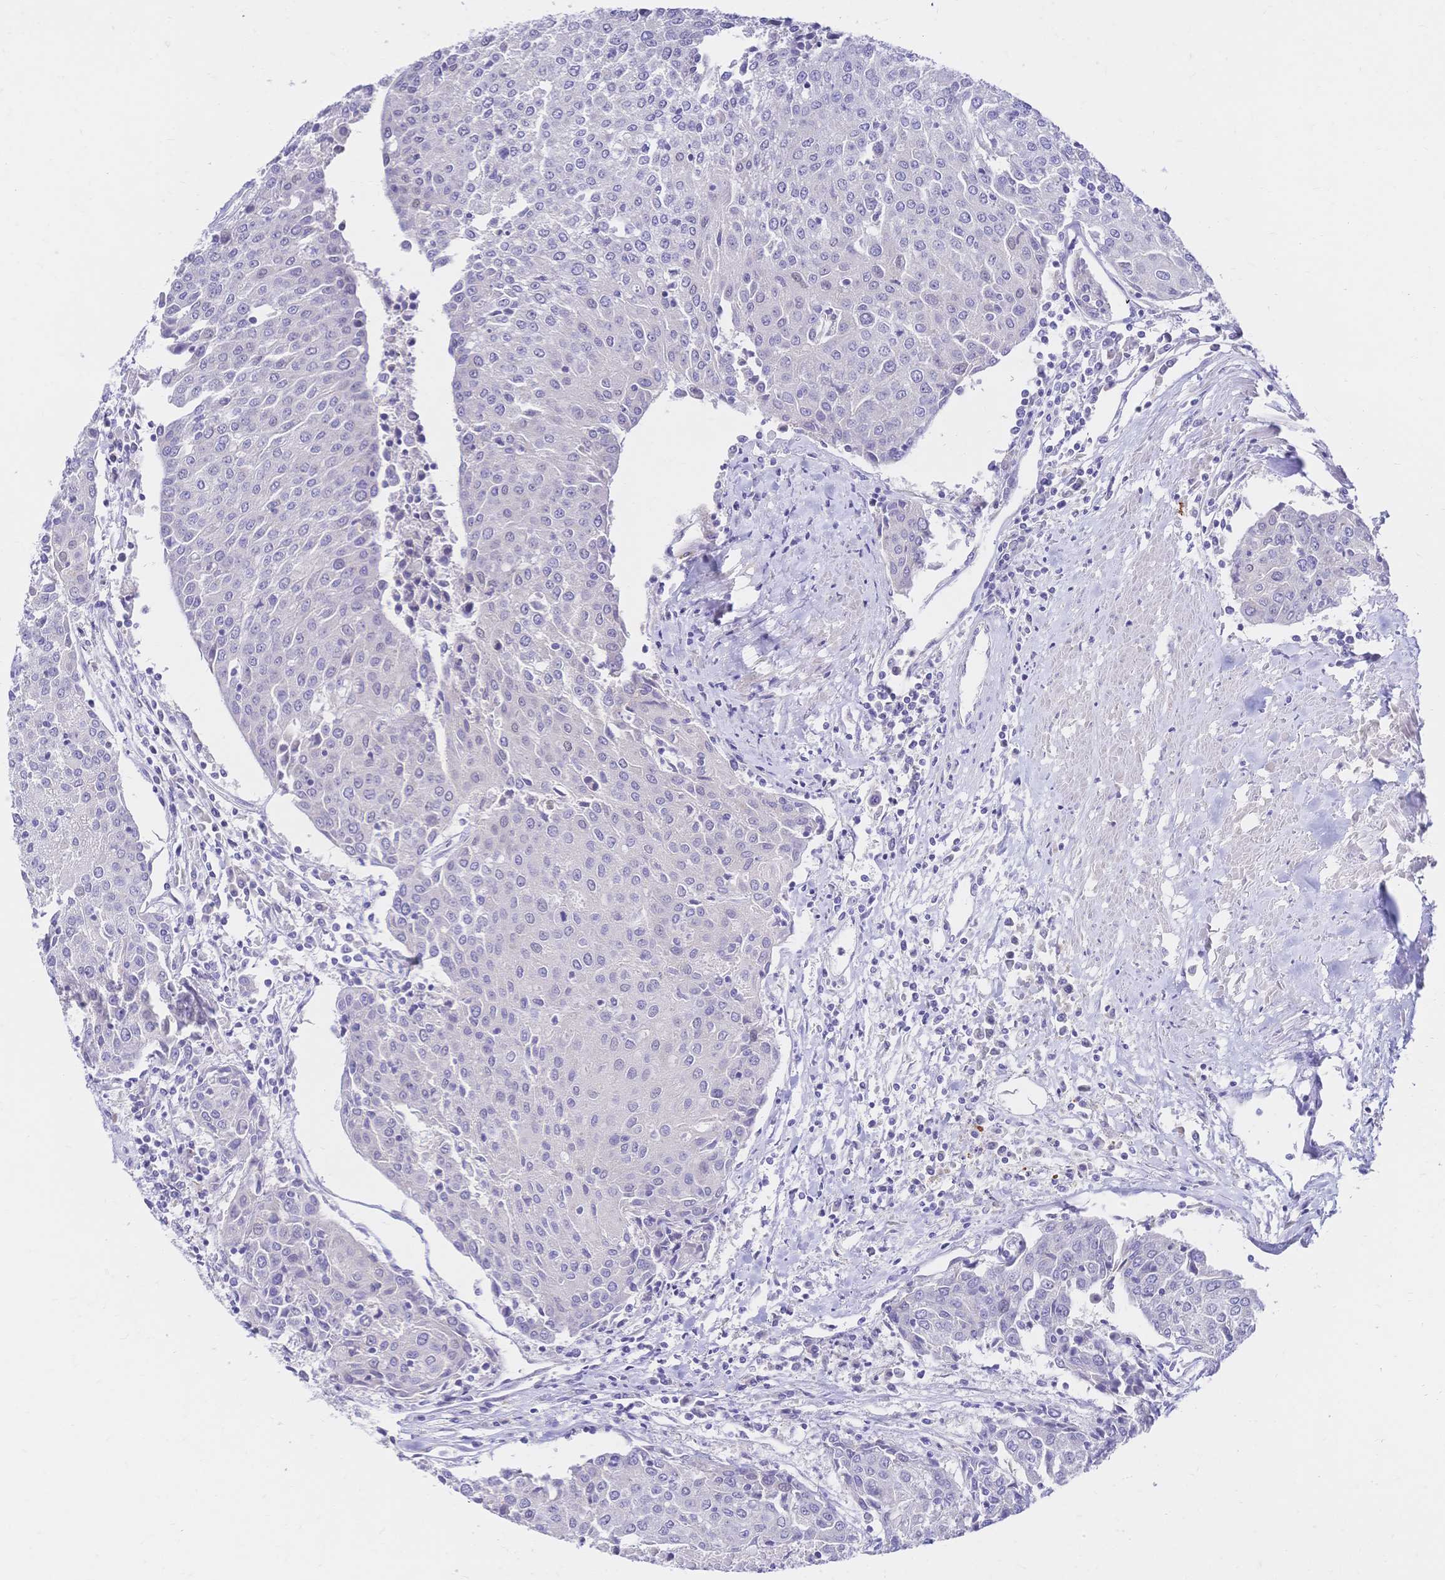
{"staining": {"intensity": "negative", "quantity": "none", "location": "none"}, "tissue": "urothelial cancer", "cell_type": "Tumor cells", "image_type": "cancer", "snomed": [{"axis": "morphology", "description": "Urothelial carcinoma, High grade"}, {"axis": "topography", "description": "Urinary bladder"}], "caption": "Photomicrograph shows no significant protein positivity in tumor cells of urothelial cancer. (Brightfield microscopy of DAB IHC at high magnification).", "gene": "CLEC18B", "patient": {"sex": "female", "age": 85}}